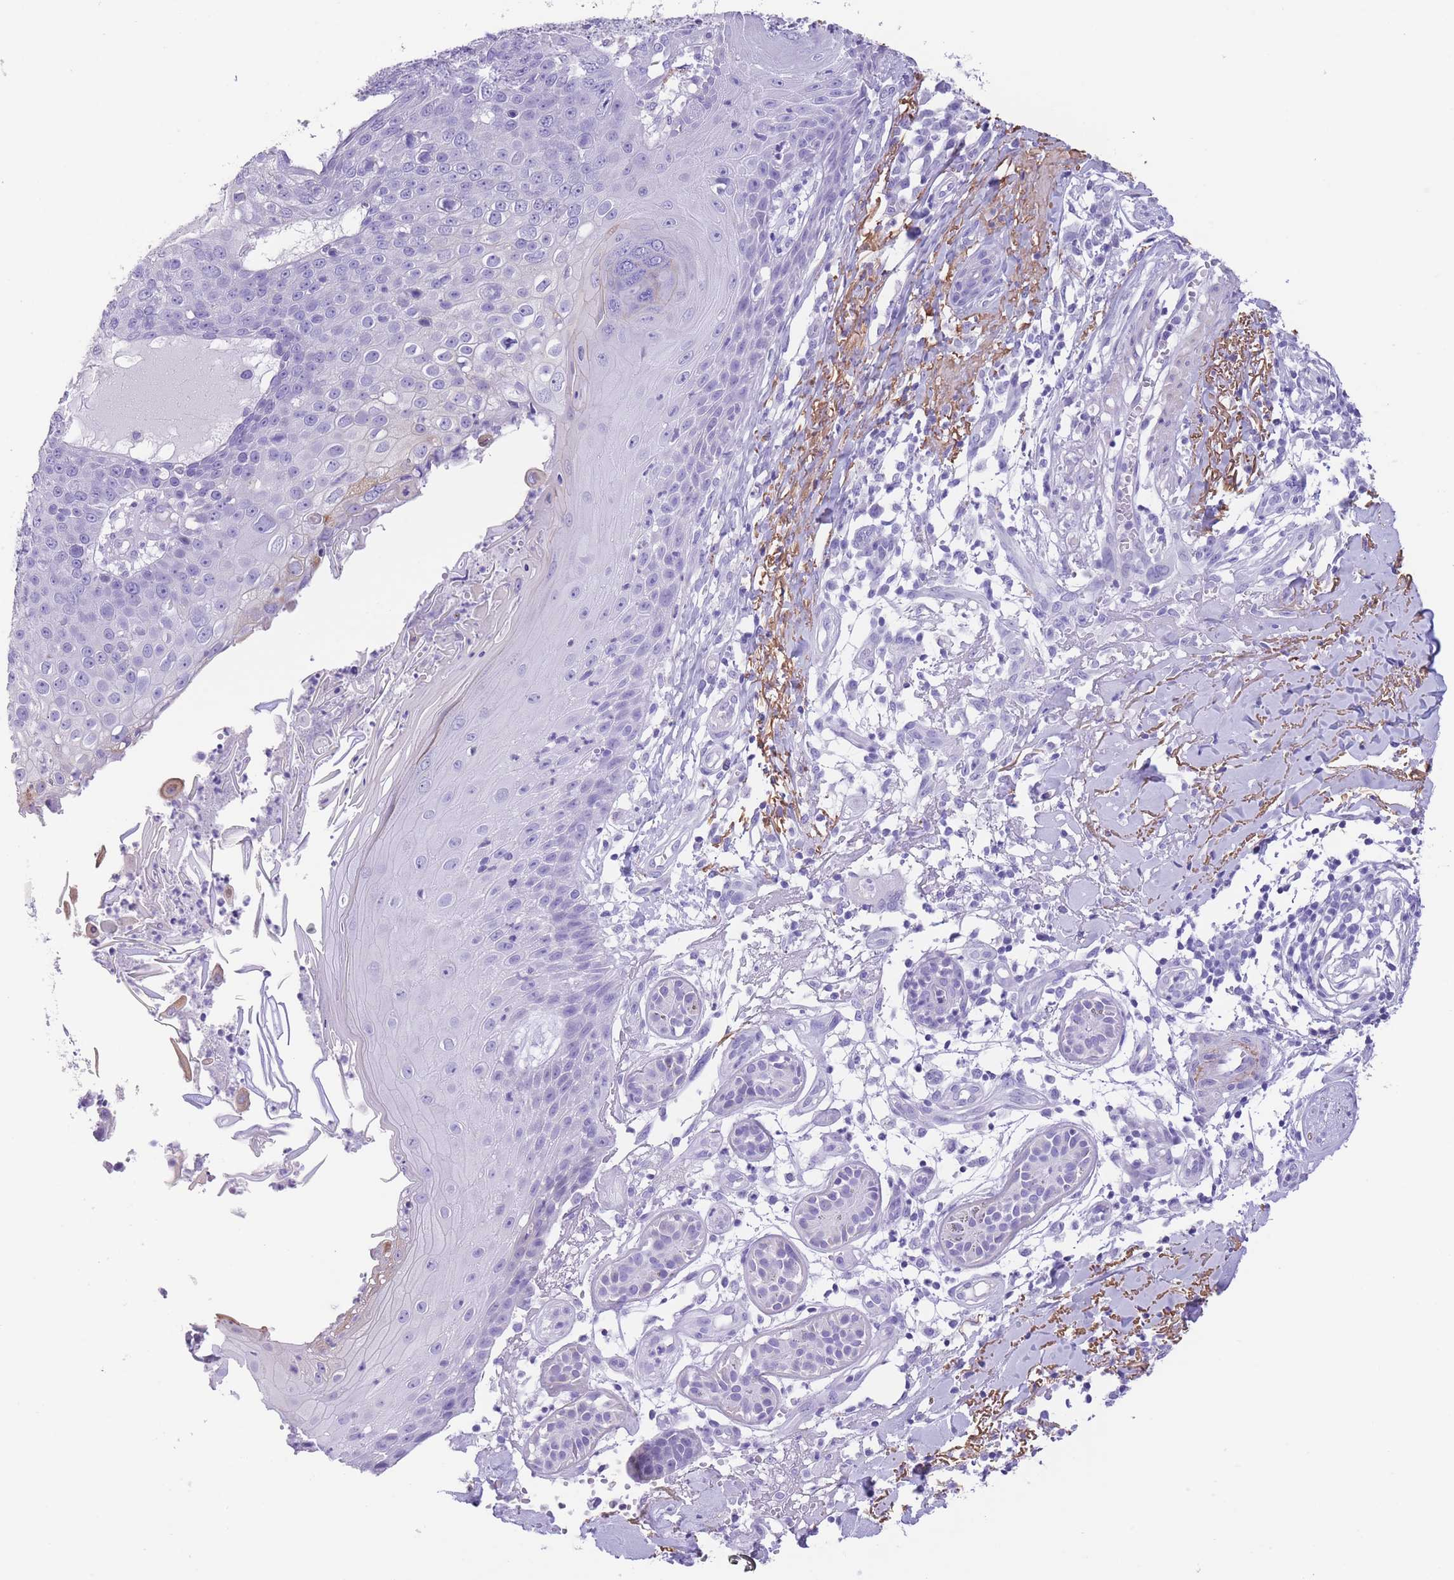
{"staining": {"intensity": "negative", "quantity": "none", "location": "none"}, "tissue": "skin cancer", "cell_type": "Tumor cells", "image_type": "cancer", "snomed": [{"axis": "morphology", "description": "Squamous cell carcinoma, NOS"}, {"axis": "topography", "description": "Skin"}], "caption": "IHC histopathology image of neoplastic tissue: human squamous cell carcinoma (skin) stained with DAB reveals no significant protein expression in tumor cells.", "gene": "RAI2", "patient": {"sex": "male", "age": 71}}